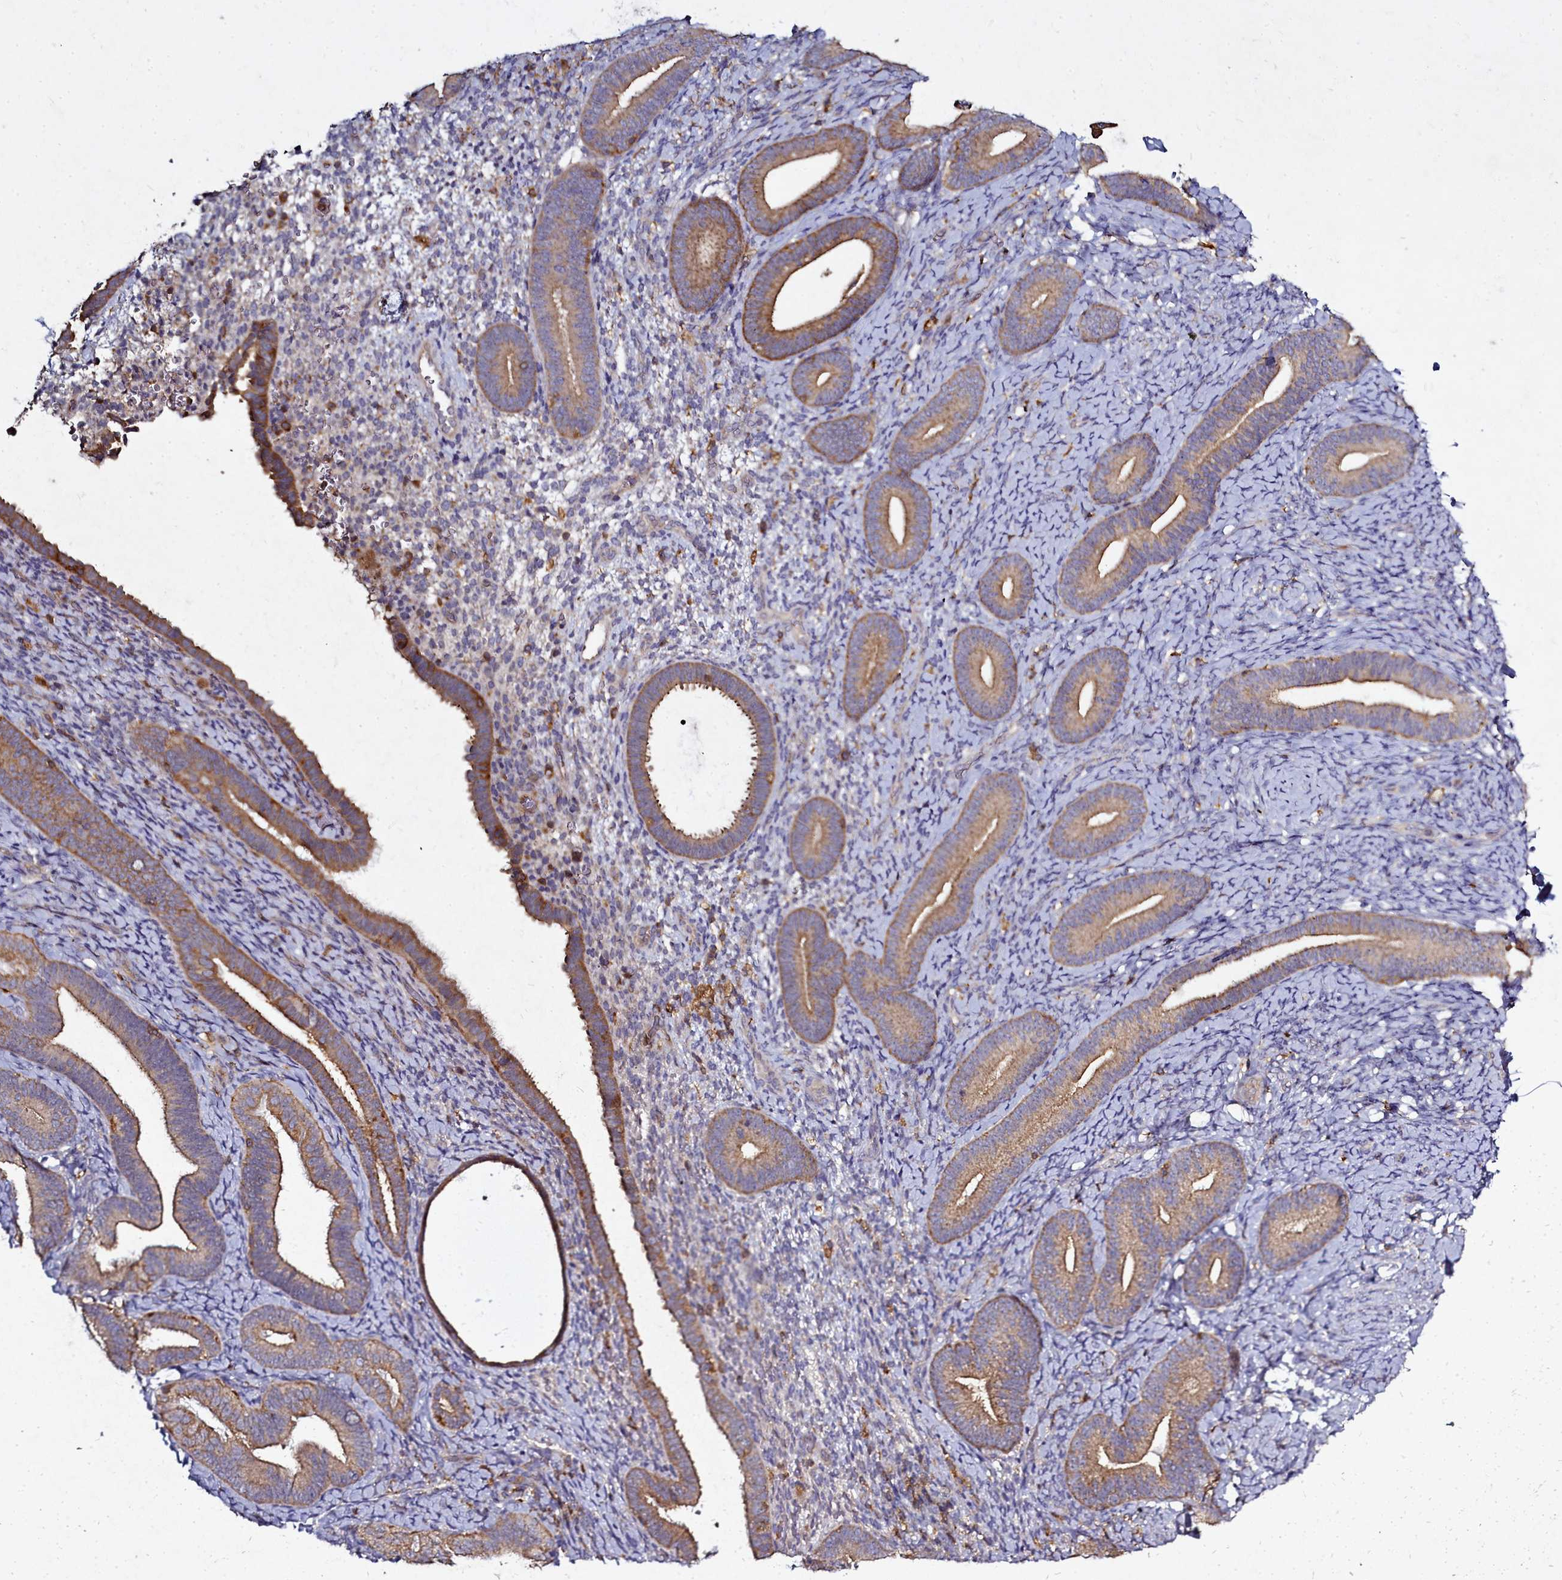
{"staining": {"intensity": "weak", "quantity": "<25%", "location": "cytoplasmic/membranous"}, "tissue": "endometrium", "cell_type": "Cells in endometrial stroma", "image_type": "normal", "snomed": [{"axis": "morphology", "description": "Normal tissue, NOS"}, {"axis": "topography", "description": "Endometrium"}], "caption": "The micrograph shows no significant positivity in cells in endometrial stroma of endometrium.", "gene": "NCKAP1L", "patient": {"sex": "female", "age": 65}}